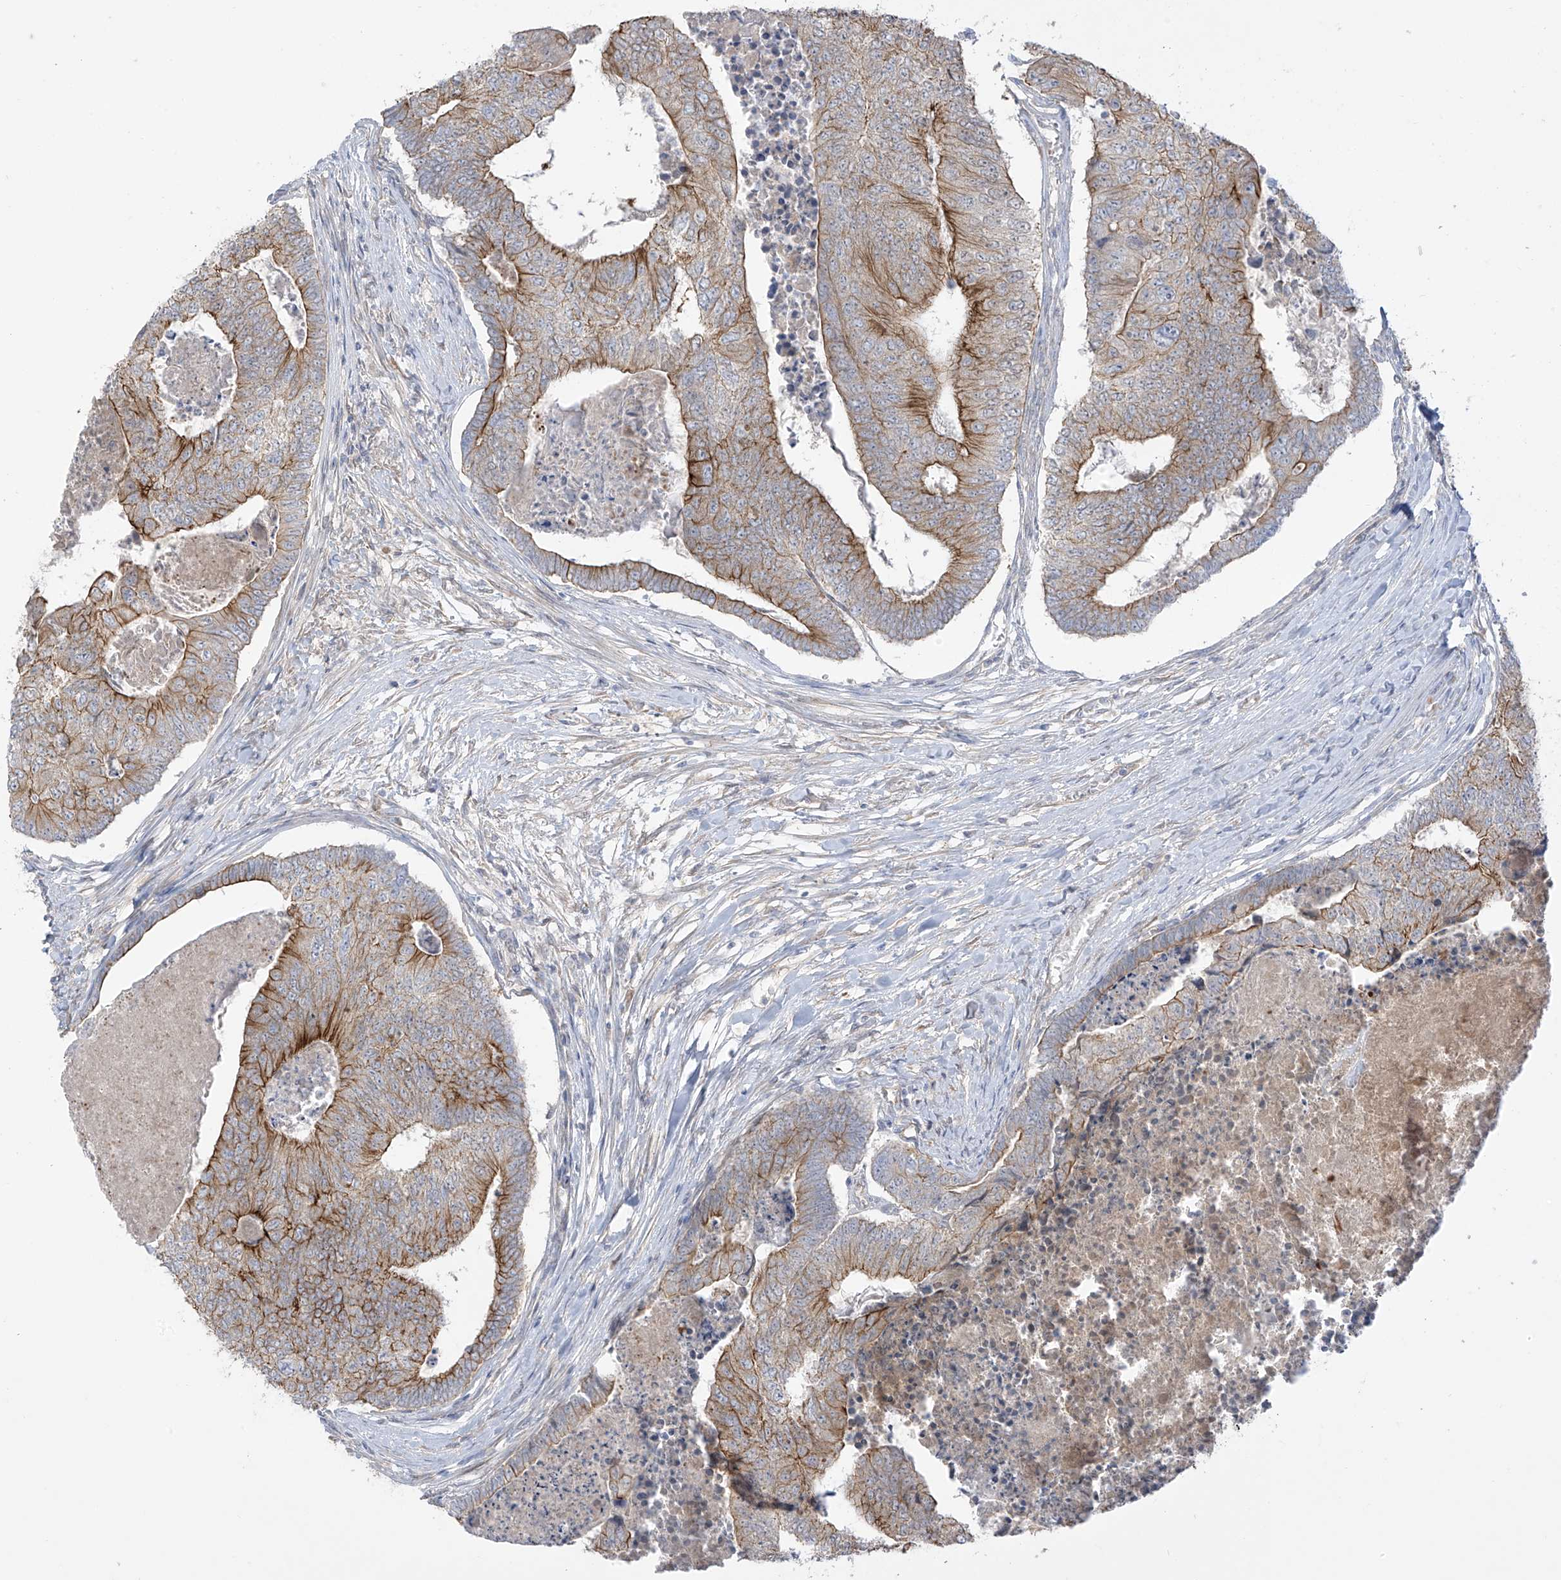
{"staining": {"intensity": "moderate", "quantity": ">75%", "location": "cytoplasmic/membranous"}, "tissue": "colorectal cancer", "cell_type": "Tumor cells", "image_type": "cancer", "snomed": [{"axis": "morphology", "description": "Adenocarcinoma, NOS"}, {"axis": "topography", "description": "Colon"}], "caption": "An IHC photomicrograph of neoplastic tissue is shown. Protein staining in brown shows moderate cytoplasmic/membranous positivity in colorectal cancer within tumor cells.", "gene": "EIPR1", "patient": {"sex": "female", "age": 67}}